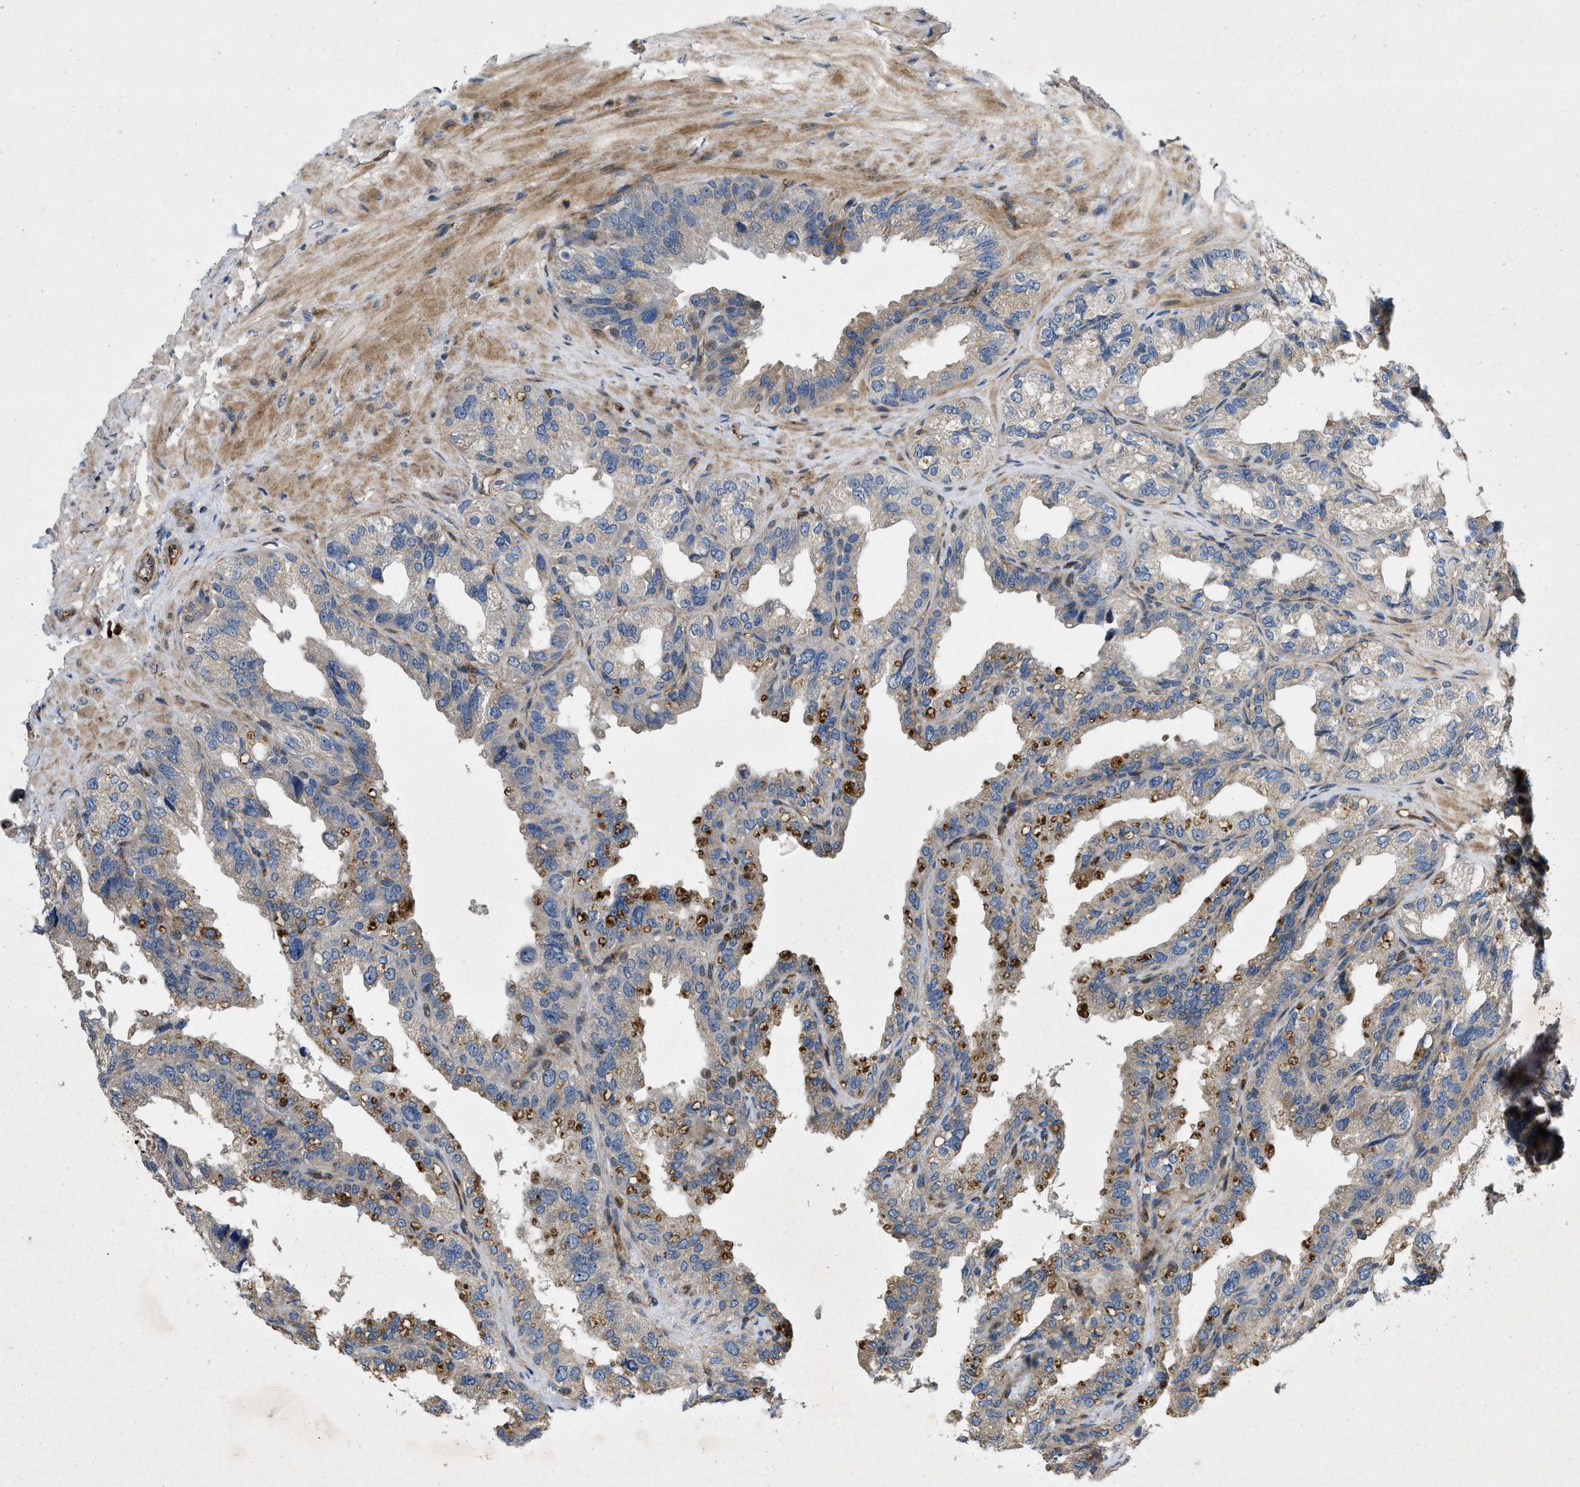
{"staining": {"intensity": "moderate", "quantity": "25%-75%", "location": "cytoplasmic/membranous"}, "tissue": "seminal vesicle", "cell_type": "Glandular cells", "image_type": "normal", "snomed": [{"axis": "morphology", "description": "Normal tissue, NOS"}, {"axis": "topography", "description": "Seminal veicle"}], "caption": "Seminal vesicle stained with IHC reveals moderate cytoplasmic/membranous expression in about 25%-75% of glandular cells.", "gene": "HSPA12B", "patient": {"sex": "male", "age": 68}}